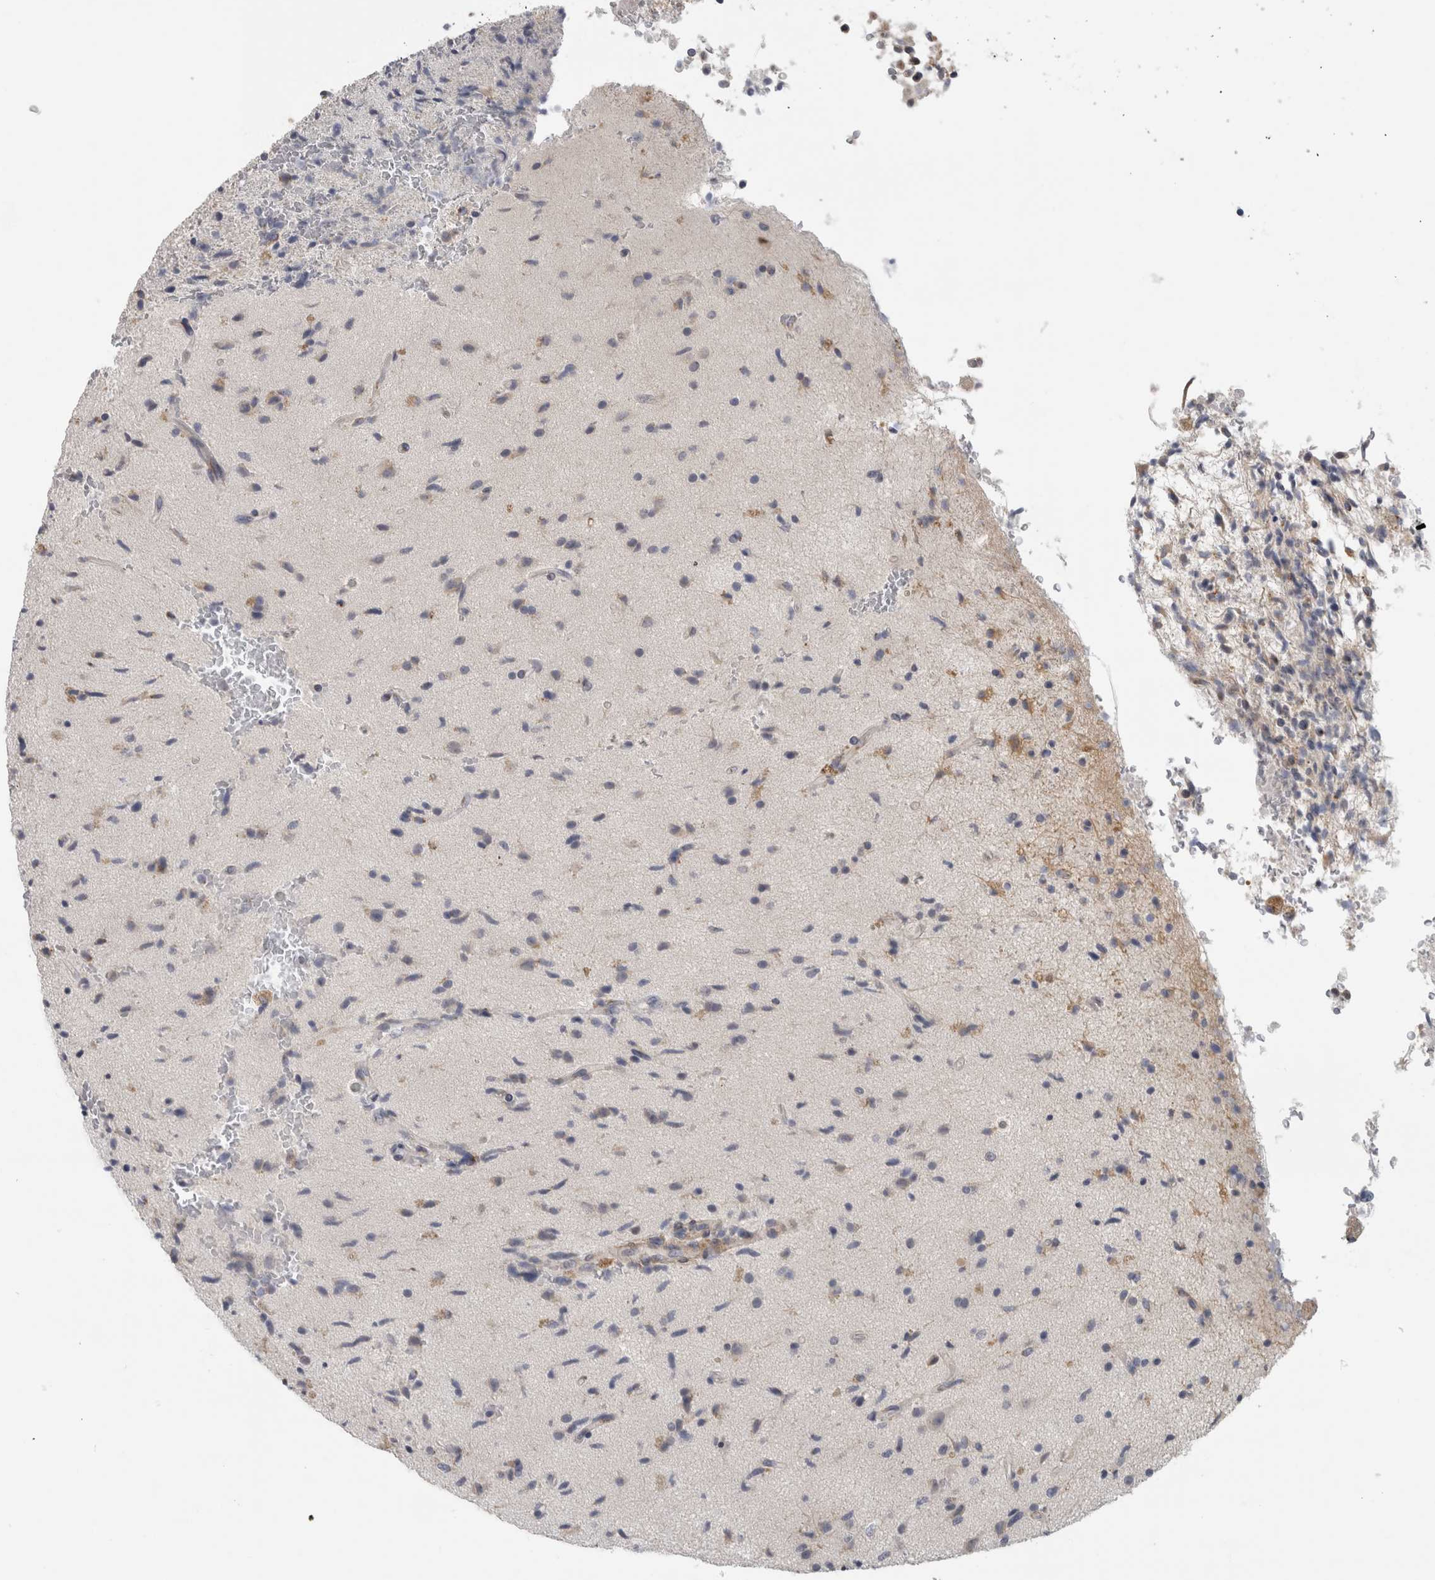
{"staining": {"intensity": "negative", "quantity": "none", "location": "none"}, "tissue": "glioma", "cell_type": "Tumor cells", "image_type": "cancer", "snomed": [{"axis": "morphology", "description": "Glioma, malignant, High grade"}, {"axis": "topography", "description": "Brain"}], "caption": "Photomicrograph shows no significant protein expression in tumor cells of glioma.", "gene": "MGAT1", "patient": {"sex": "male", "age": 72}}